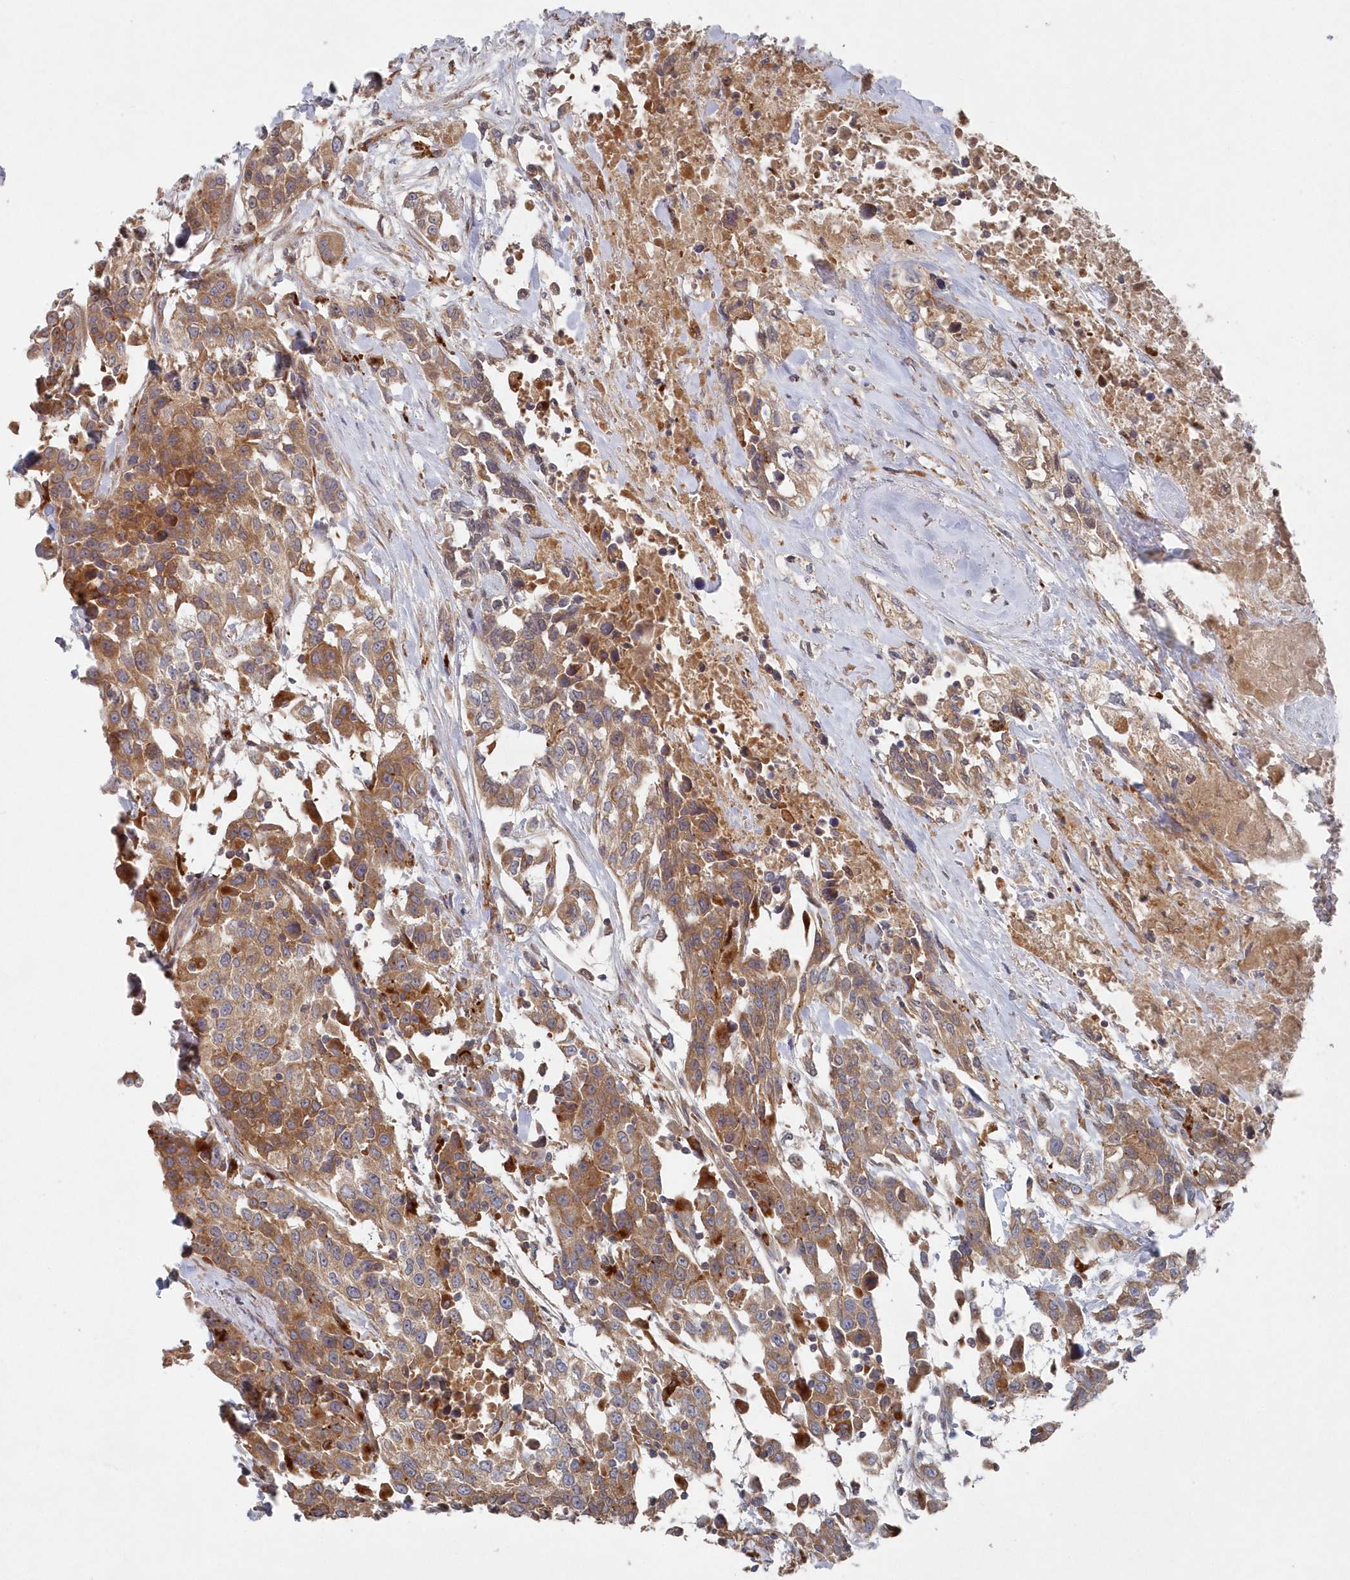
{"staining": {"intensity": "moderate", "quantity": ">75%", "location": "cytoplasmic/membranous"}, "tissue": "urothelial cancer", "cell_type": "Tumor cells", "image_type": "cancer", "snomed": [{"axis": "morphology", "description": "Urothelial carcinoma, High grade"}, {"axis": "topography", "description": "Urinary bladder"}], "caption": "Moderate cytoplasmic/membranous staining for a protein is seen in about >75% of tumor cells of urothelial cancer using immunohistochemistry (IHC).", "gene": "ASNSD1", "patient": {"sex": "female", "age": 80}}